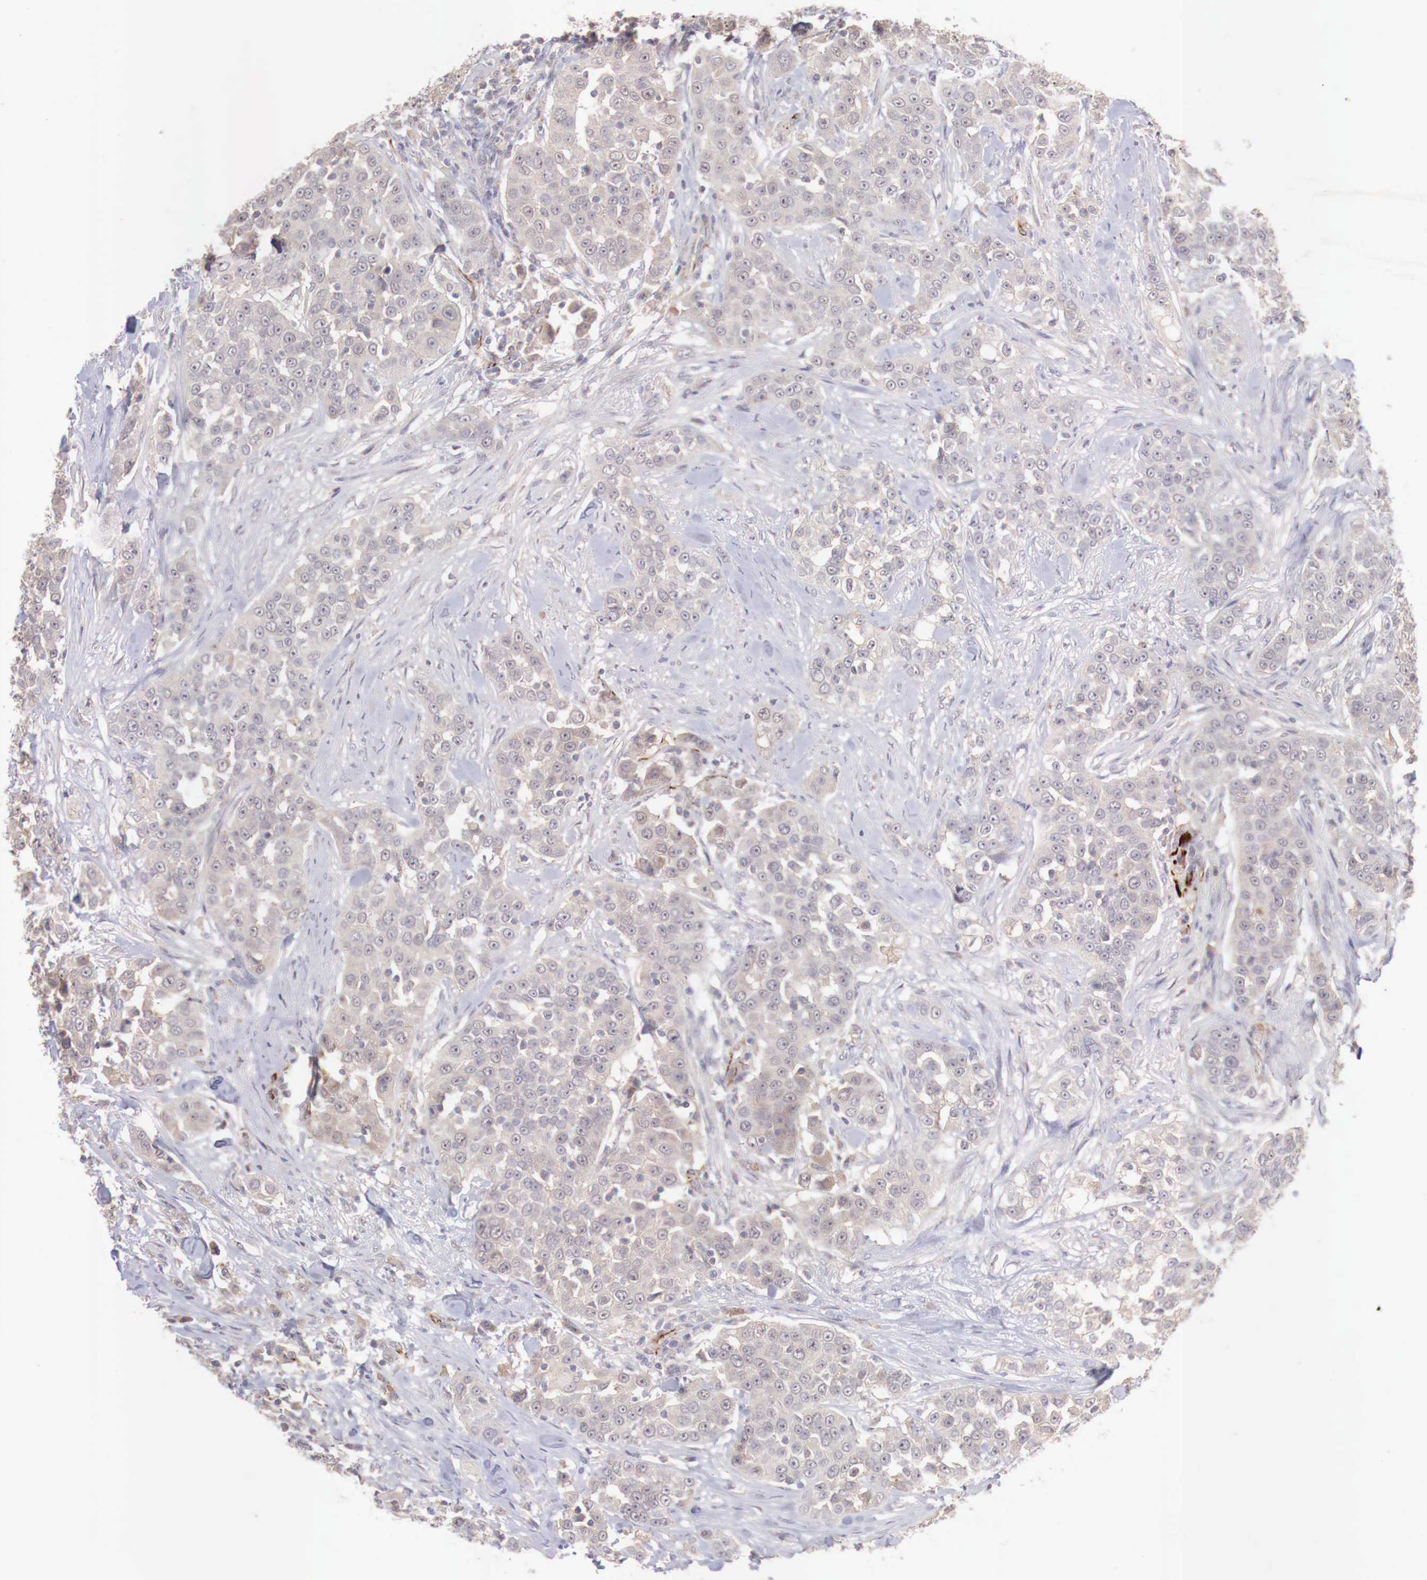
{"staining": {"intensity": "negative", "quantity": "none", "location": "none"}, "tissue": "urothelial cancer", "cell_type": "Tumor cells", "image_type": "cancer", "snomed": [{"axis": "morphology", "description": "Urothelial carcinoma, High grade"}, {"axis": "topography", "description": "Urinary bladder"}], "caption": "The immunohistochemistry micrograph has no significant expression in tumor cells of high-grade urothelial carcinoma tissue.", "gene": "WT1", "patient": {"sex": "female", "age": 80}}